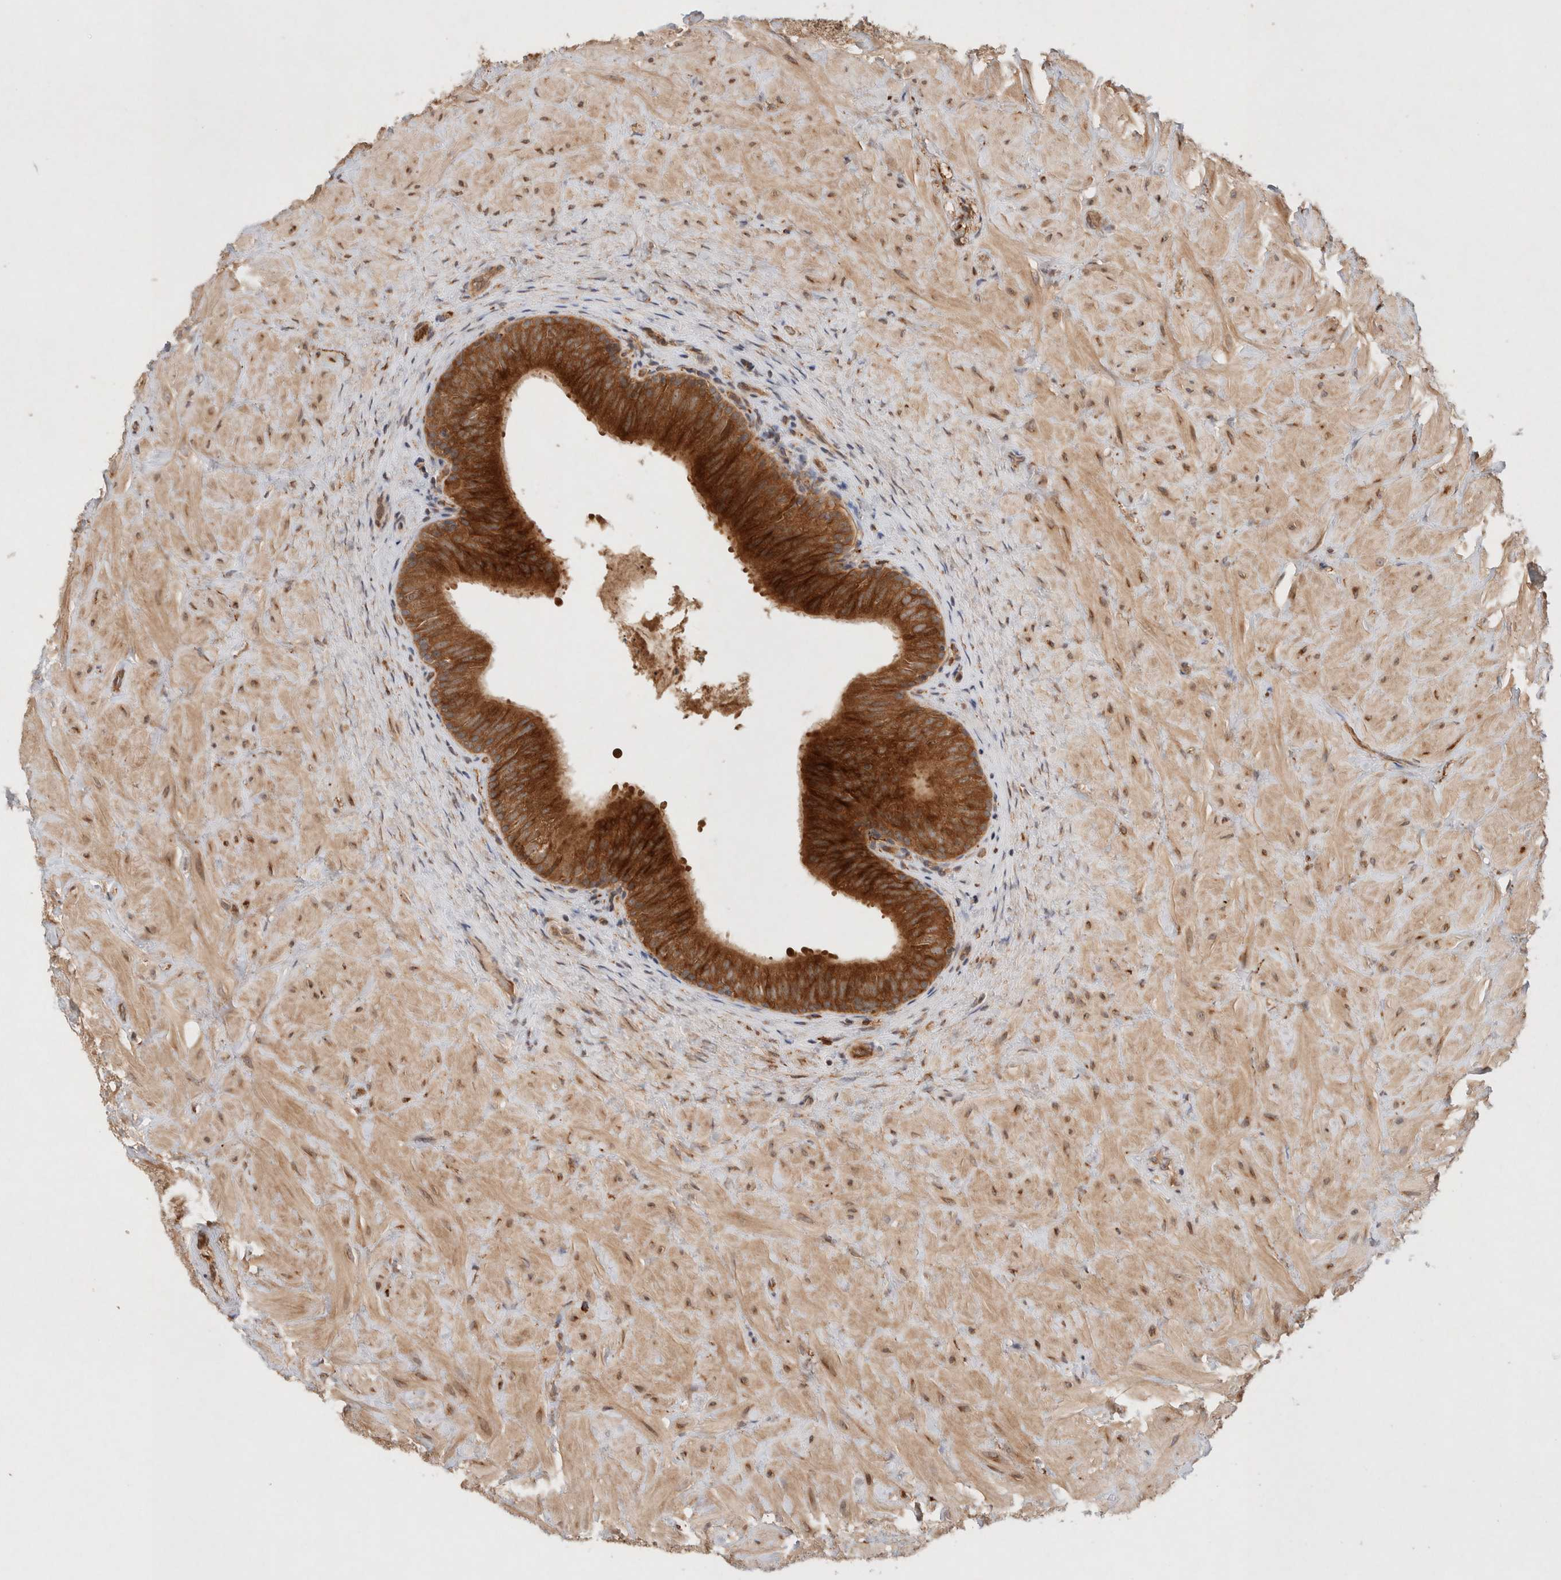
{"staining": {"intensity": "strong", "quantity": ">75%", "location": "cytoplasmic/membranous"}, "tissue": "epididymis", "cell_type": "Glandular cells", "image_type": "normal", "snomed": [{"axis": "morphology", "description": "Normal tissue, NOS"}, {"axis": "topography", "description": "Soft tissue"}, {"axis": "topography", "description": "Epididymis"}], "caption": "The micrograph displays staining of unremarkable epididymis, revealing strong cytoplasmic/membranous protein staining (brown color) within glandular cells.", "gene": "KLHL20", "patient": {"sex": "male", "age": 26}}